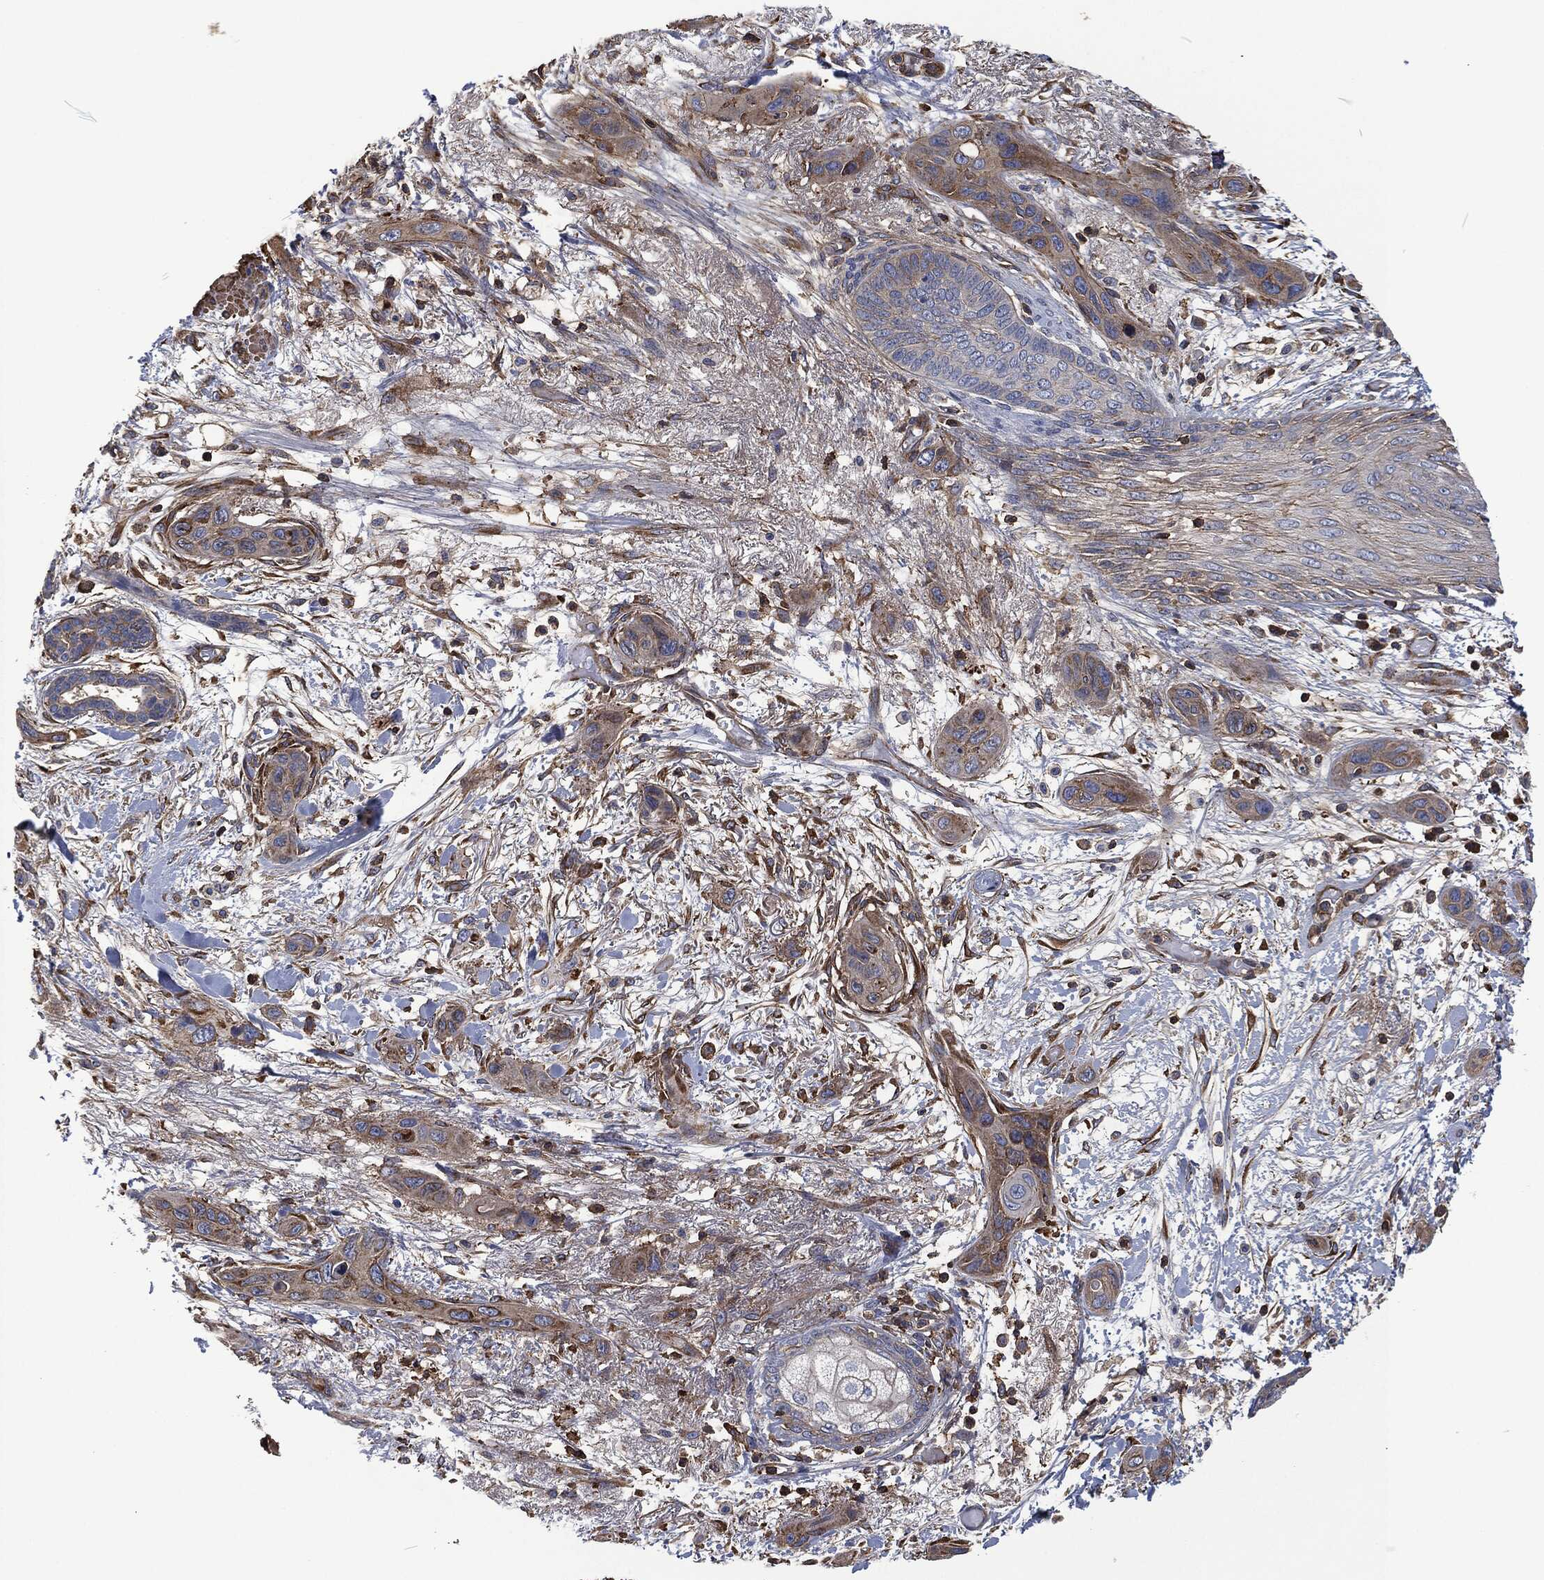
{"staining": {"intensity": "moderate", "quantity": "25%-75%", "location": "cytoplasmic/membranous"}, "tissue": "skin cancer", "cell_type": "Tumor cells", "image_type": "cancer", "snomed": [{"axis": "morphology", "description": "Squamous cell carcinoma, NOS"}, {"axis": "topography", "description": "Skin"}], "caption": "Moderate cytoplasmic/membranous protein positivity is appreciated in approximately 25%-75% of tumor cells in squamous cell carcinoma (skin).", "gene": "LGALS9", "patient": {"sex": "male", "age": 79}}